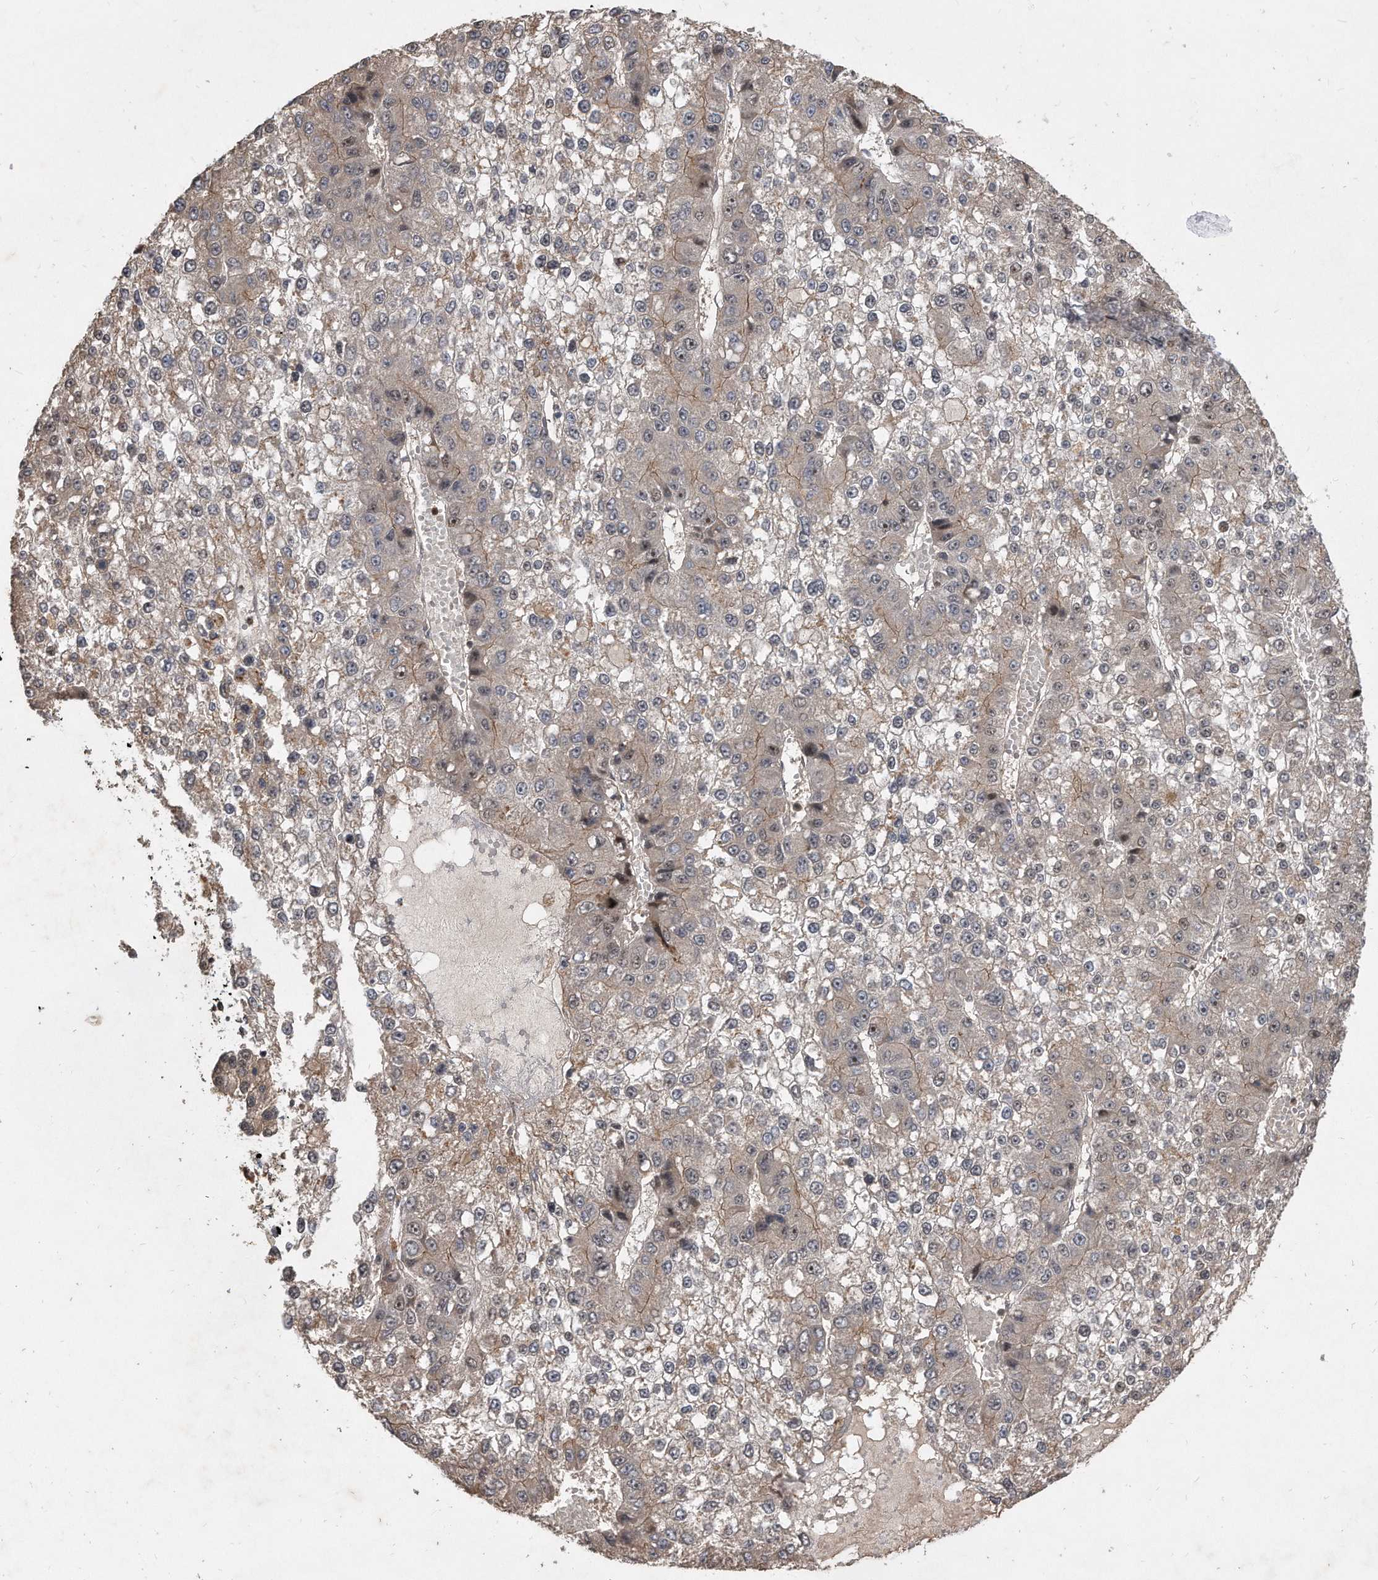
{"staining": {"intensity": "weak", "quantity": "<25%", "location": "cytoplasmic/membranous"}, "tissue": "liver cancer", "cell_type": "Tumor cells", "image_type": "cancer", "snomed": [{"axis": "morphology", "description": "Carcinoma, Hepatocellular, NOS"}, {"axis": "topography", "description": "Liver"}], "caption": "Image shows no protein expression in tumor cells of liver hepatocellular carcinoma tissue.", "gene": "PGBD2", "patient": {"sex": "female", "age": 73}}